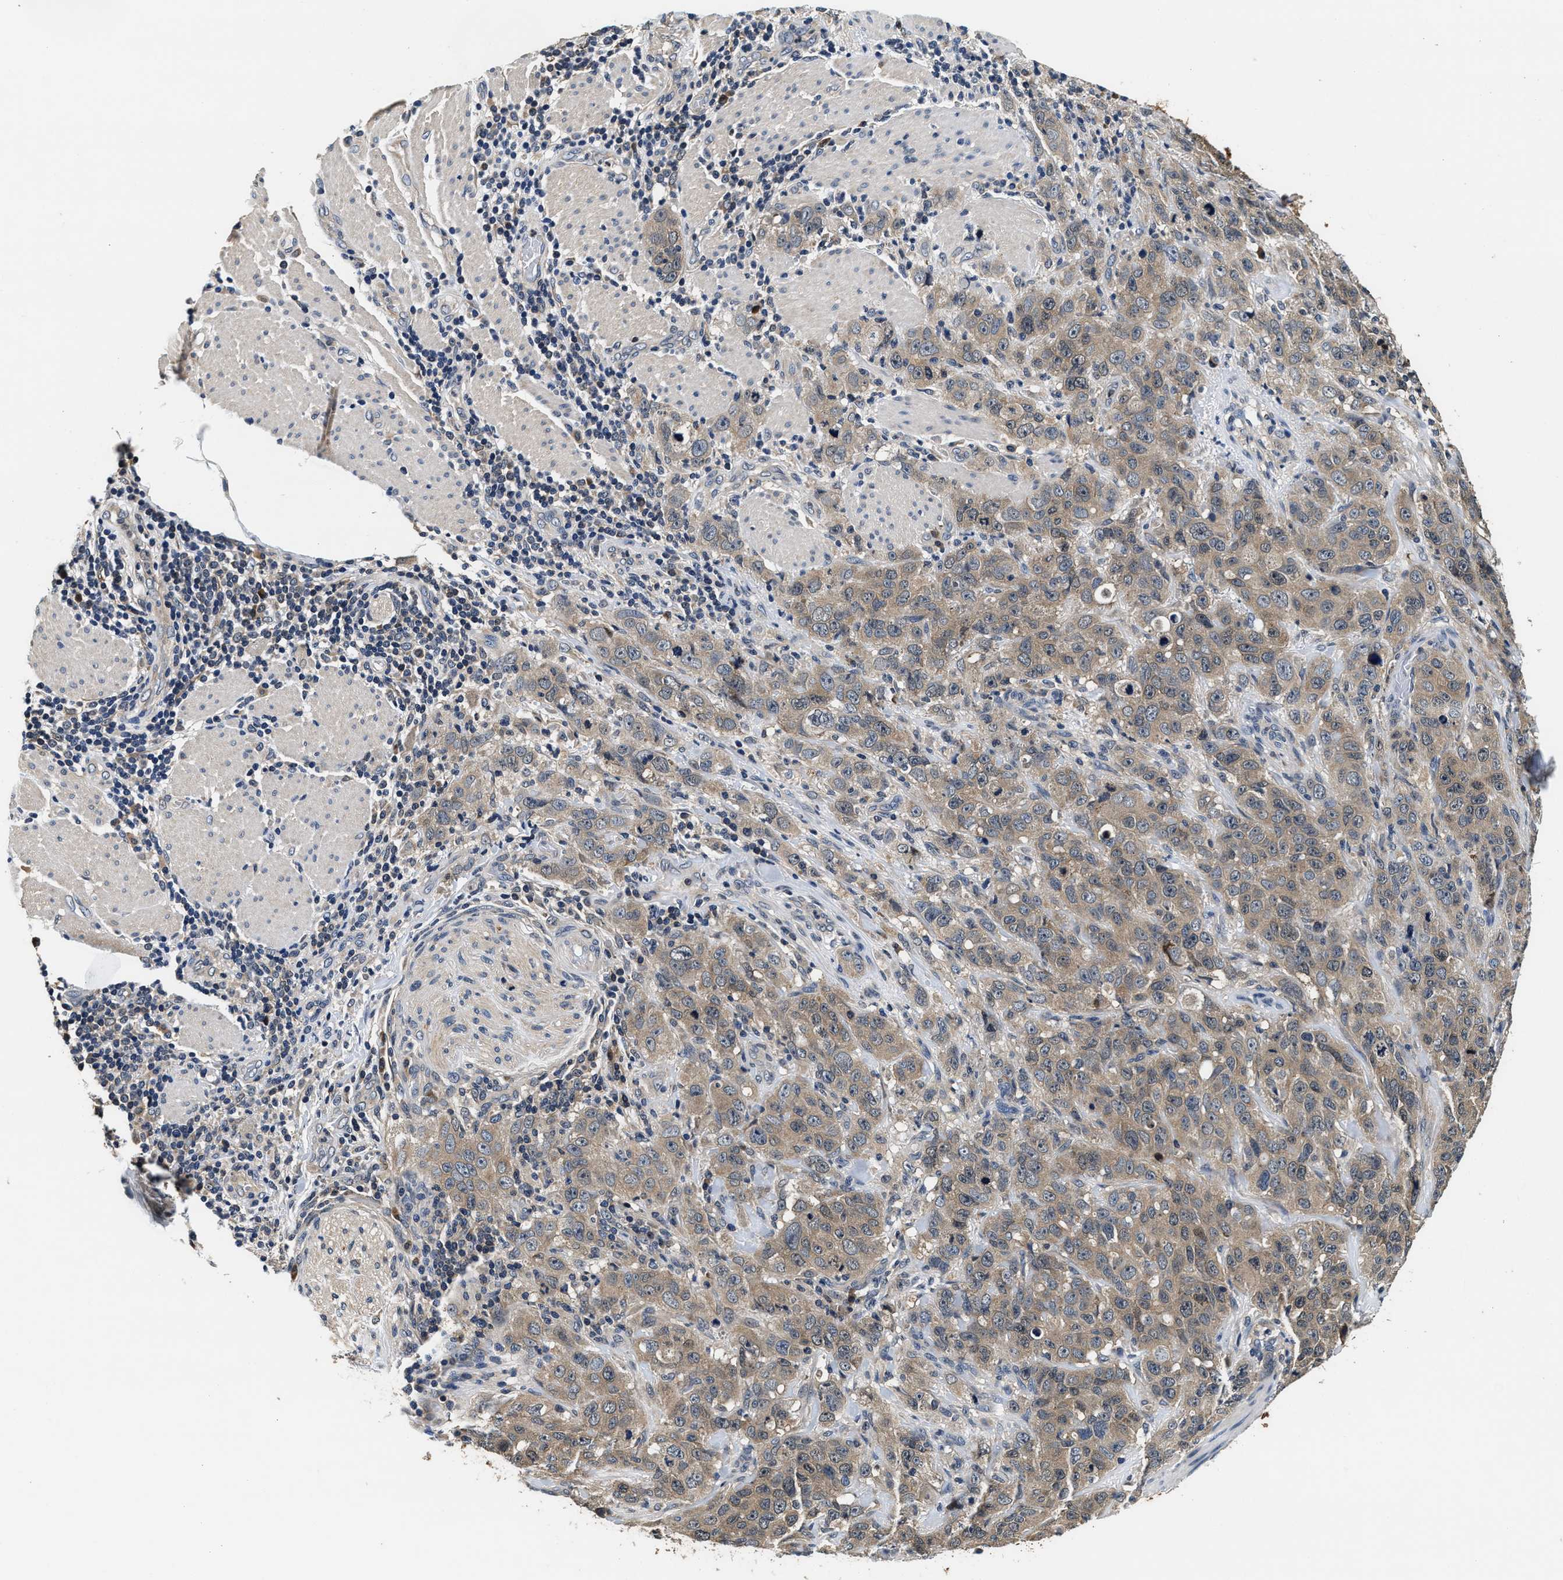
{"staining": {"intensity": "weak", "quantity": ">75%", "location": "cytoplasmic/membranous"}, "tissue": "stomach cancer", "cell_type": "Tumor cells", "image_type": "cancer", "snomed": [{"axis": "morphology", "description": "Adenocarcinoma, NOS"}, {"axis": "topography", "description": "Stomach"}], "caption": "Tumor cells exhibit low levels of weak cytoplasmic/membranous positivity in about >75% of cells in human stomach cancer (adenocarcinoma).", "gene": "PHPT1", "patient": {"sex": "male", "age": 48}}